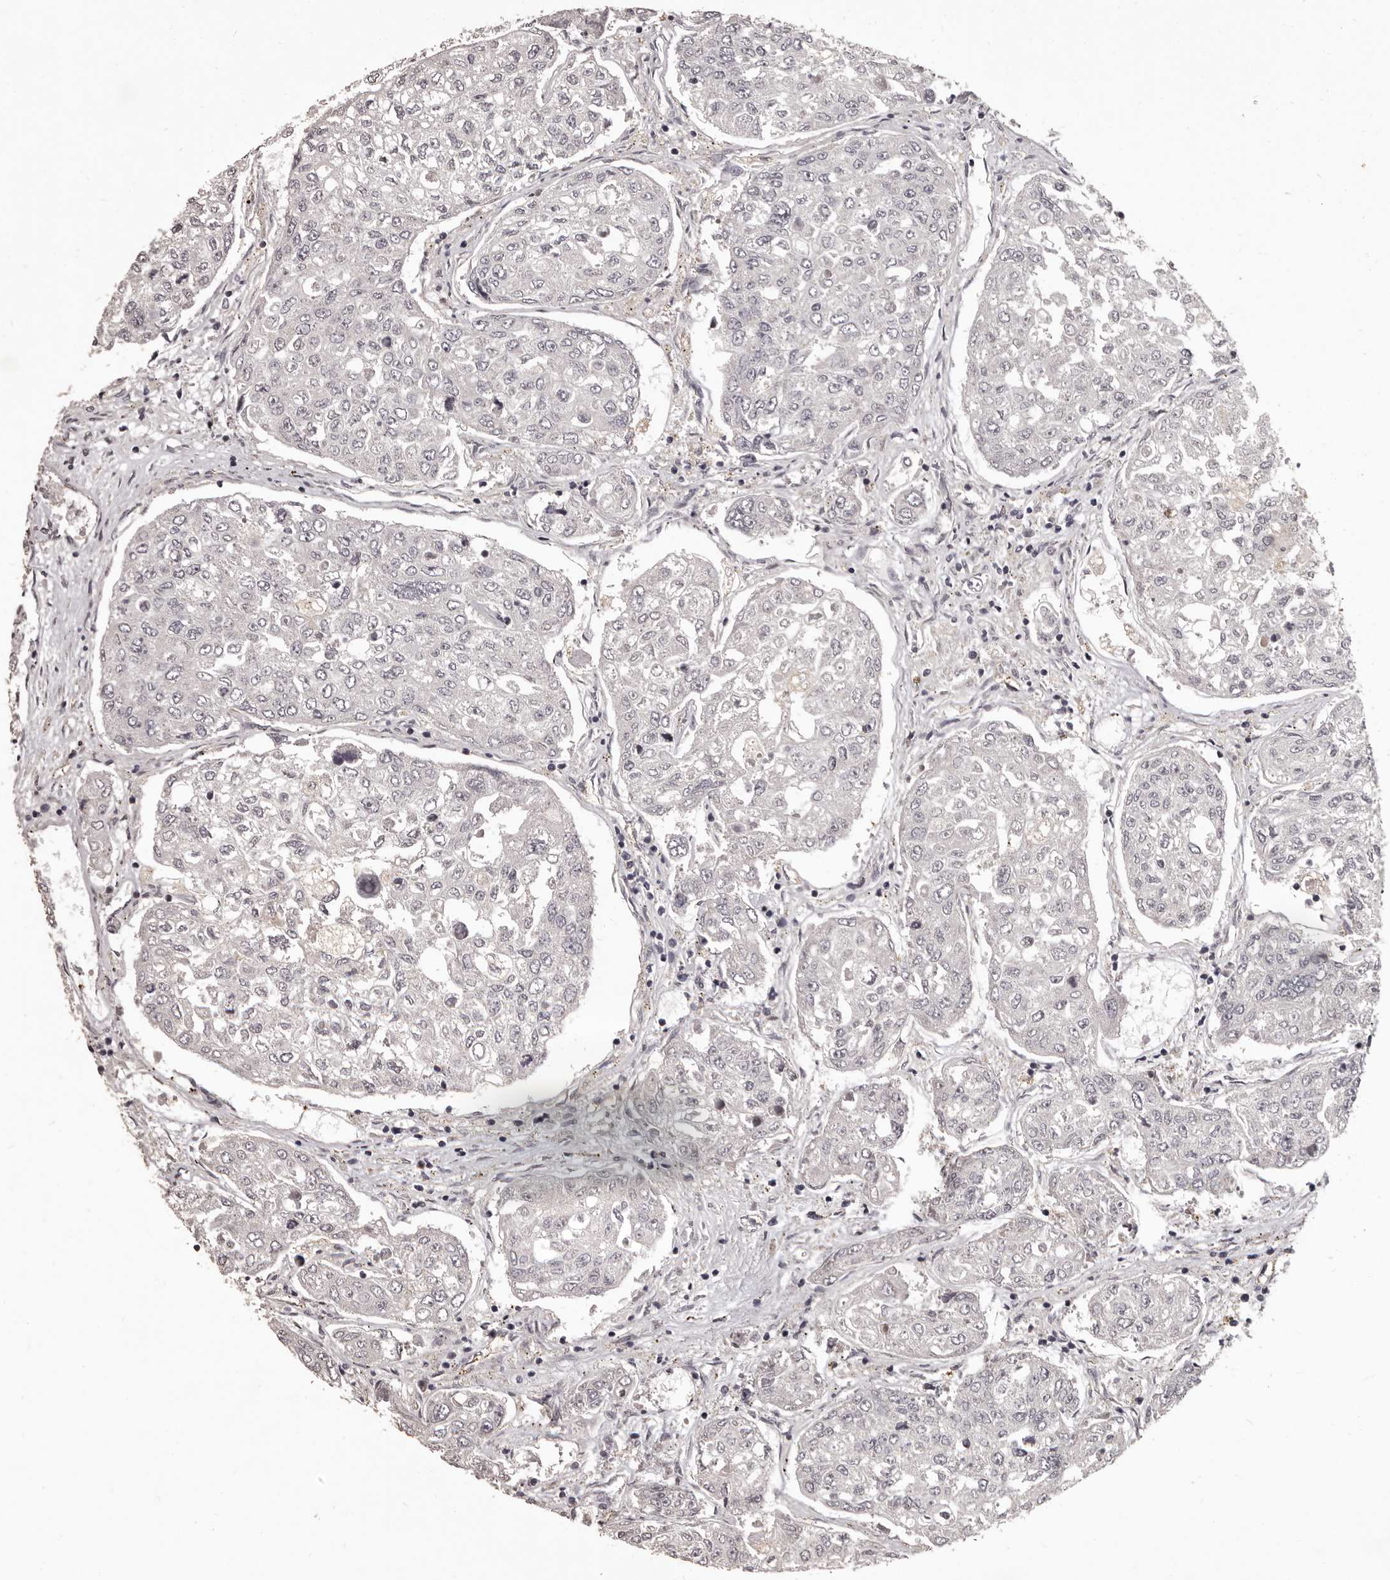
{"staining": {"intensity": "negative", "quantity": "none", "location": "none"}, "tissue": "urothelial cancer", "cell_type": "Tumor cells", "image_type": "cancer", "snomed": [{"axis": "morphology", "description": "Urothelial carcinoma, High grade"}, {"axis": "topography", "description": "Lymph node"}, {"axis": "topography", "description": "Urinary bladder"}], "caption": "IHC photomicrograph of neoplastic tissue: urothelial cancer stained with DAB exhibits no significant protein positivity in tumor cells.", "gene": "GPR78", "patient": {"sex": "male", "age": 51}}